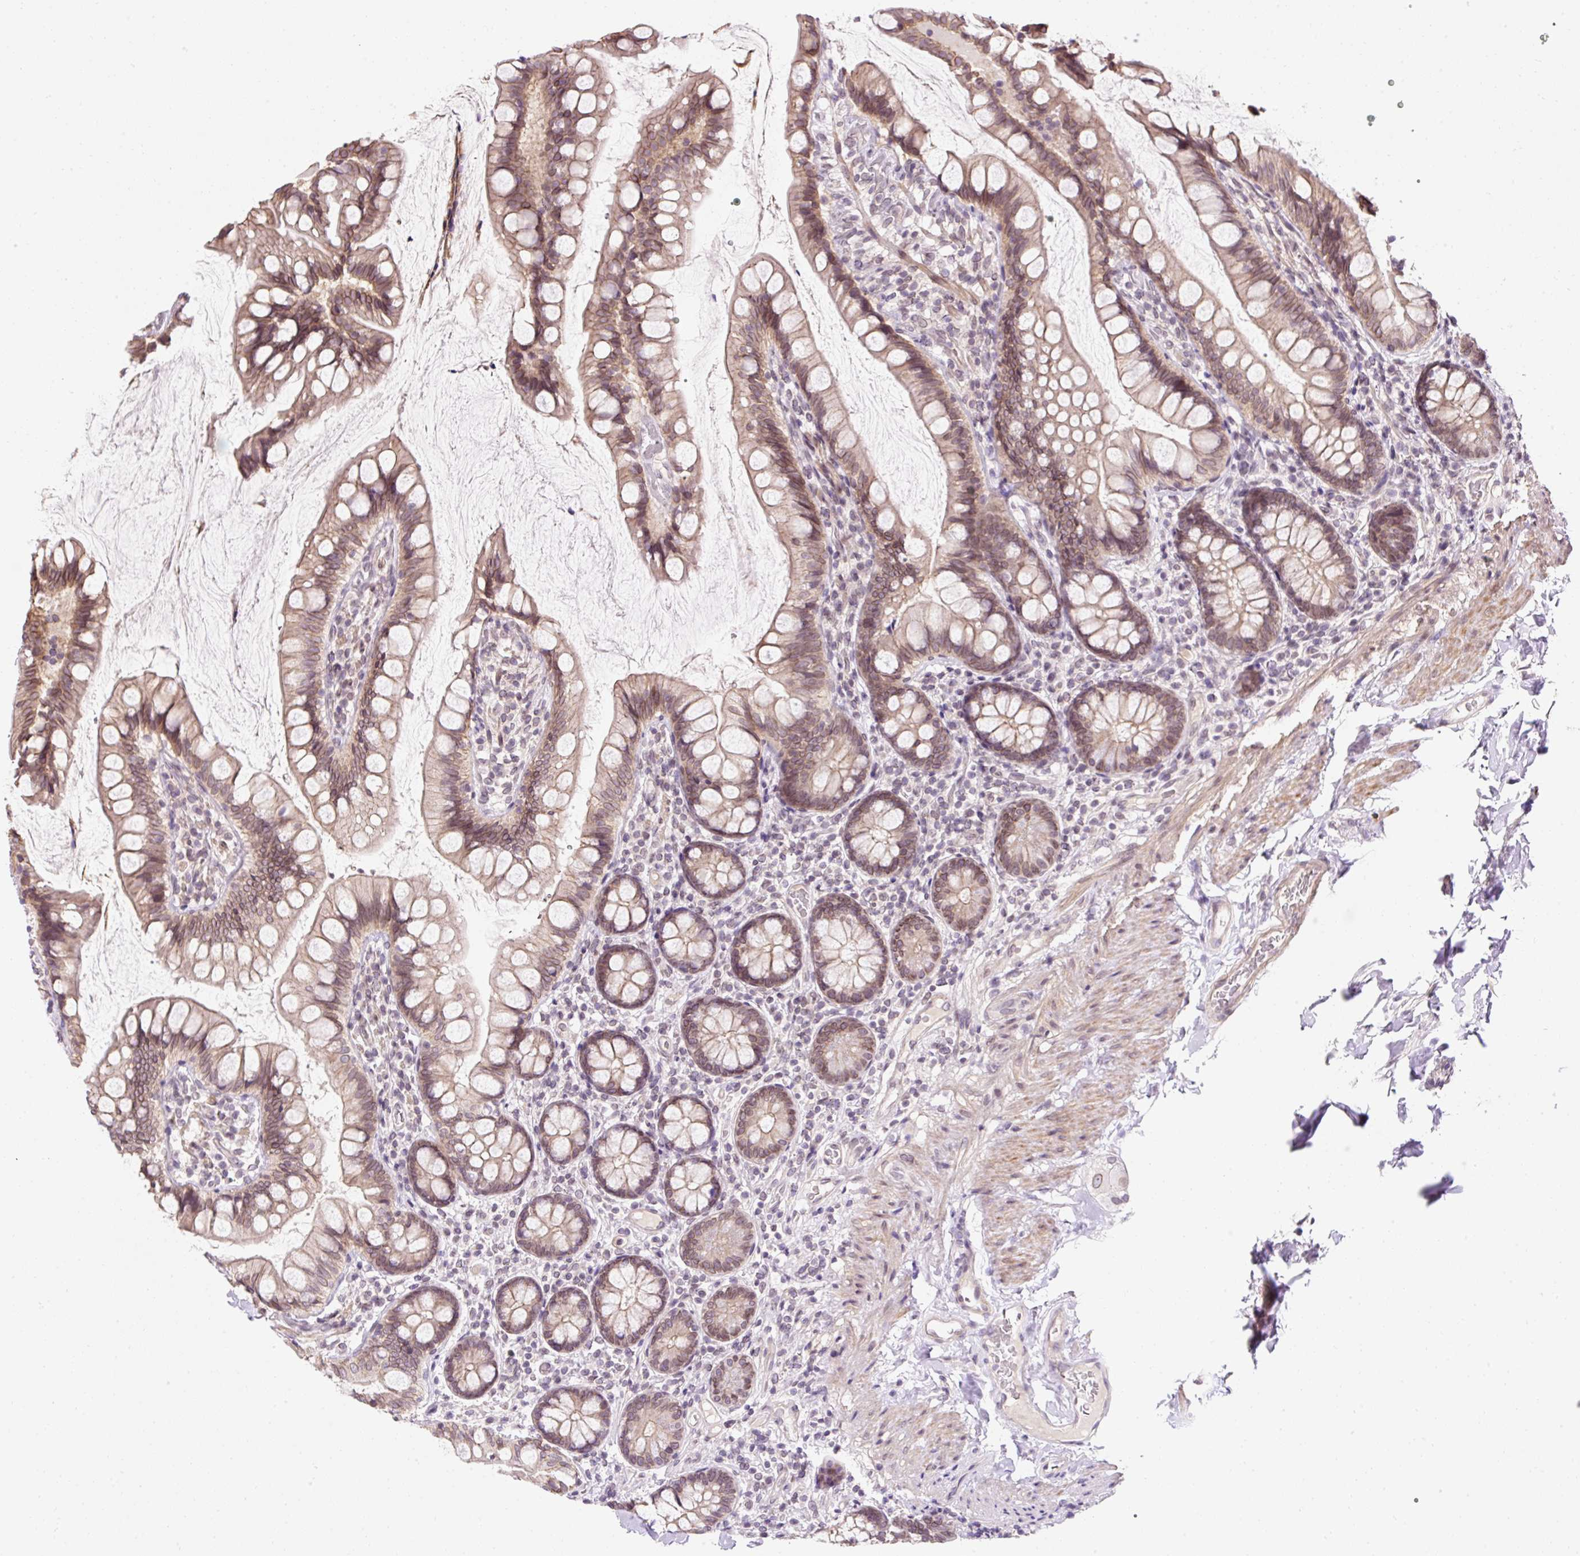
{"staining": {"intensity": "moderate", "quantity": ">75%", "location": "cytoplasmic/membranous,nuclear"}, "tissue": "small intestine", "cell_type": "Glandular cells", "image_type": "normal", "snomed": [{"axis": "morphology", "description": "Normal tissue, NOS"}, {"axis": "topography", "description": "Small intestine"}], "caption": "Benign small intestine demonstrates moderate cytoplasmic/membranous,nuclear positivity in approximately >75% of glandular cells Ihc stains the protein in brown and the nuclei are stained blue..", "gene": "ZNF610", "patient": {"sex": "male", "age": 70}}